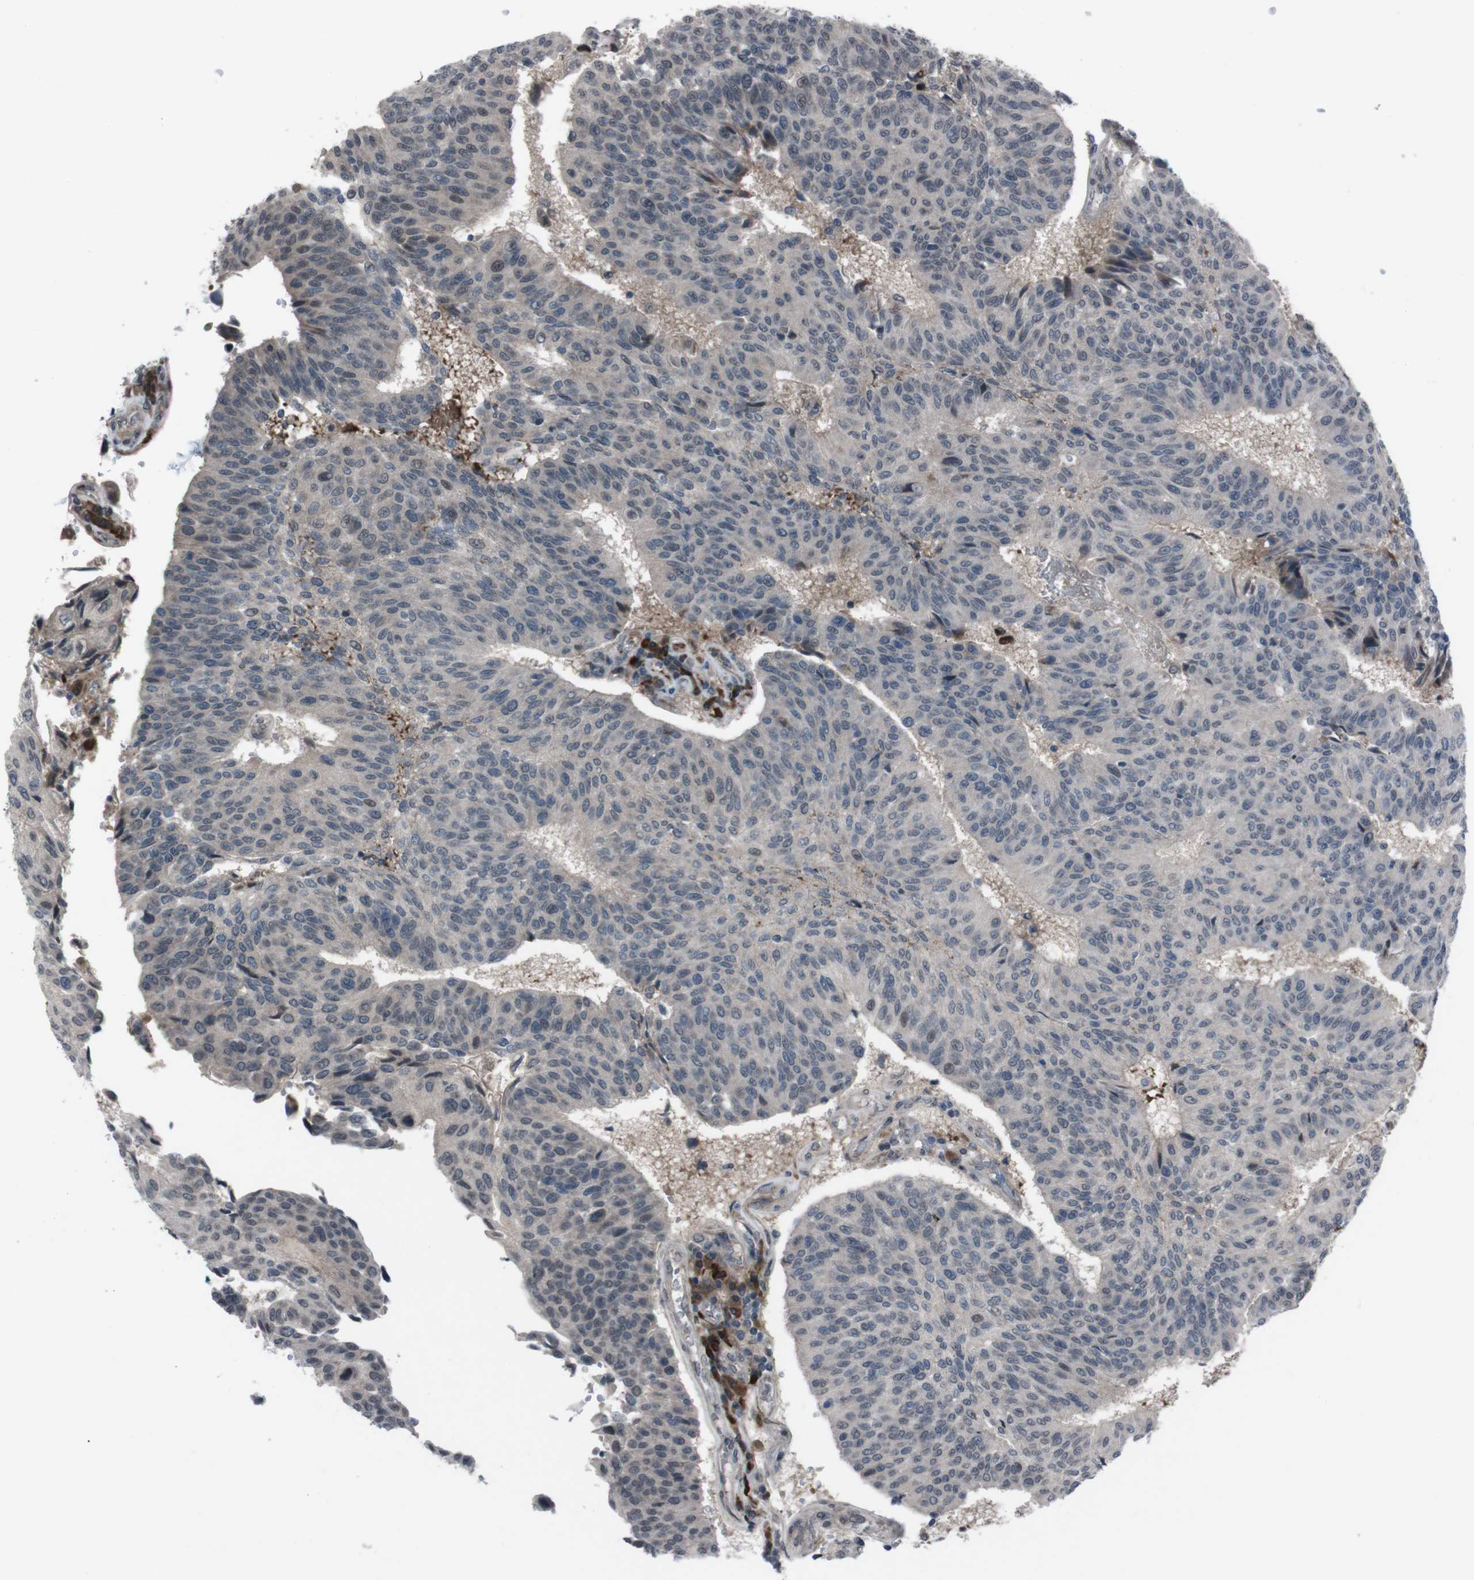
{"staining": {"intensity": "weak", "quantity": "<25%", "location": "nuclear"}, "tissue": "urothelial cancer", "cell_type": "Tumor cells", "image_type": "cancer", "snomed": [{"axis": "morphology", "description": "Urothelial carcinoma, High grade"}, {"axis": "topography", "description": "Urinary bladder"}], "caption": "The photomicrograph demonstrates no significant positivity in tumor cells of urothelial cancer.", "gene": "SS18L1", "patient": {"sex": "male", "age": 66}}